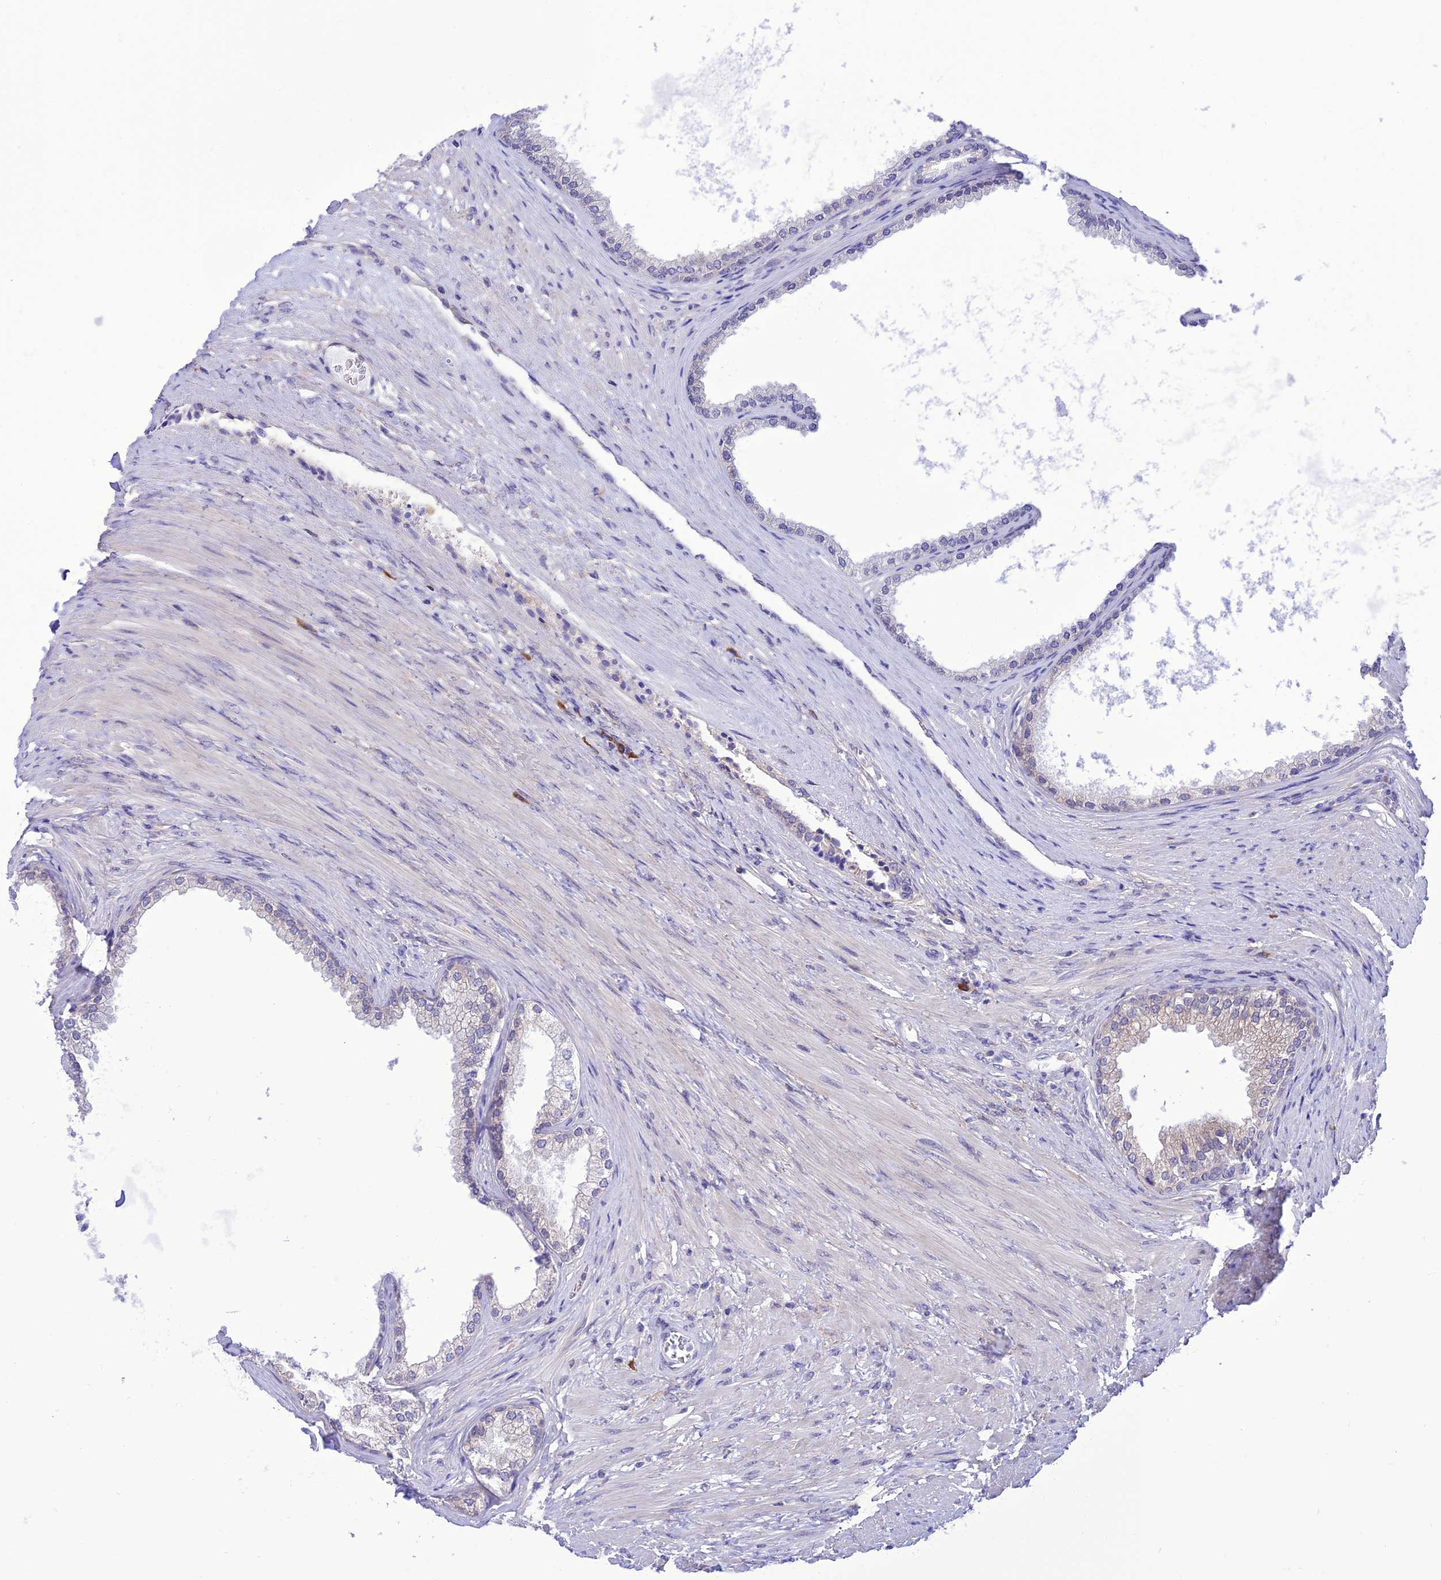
{"staining": {"intensity": "weak", "quantity": "25%-75%", "location": "cytoplasmic/membranous"}, "tissue": "prostate", "cell_type": "Glandular cells", "image_type": "normal", "snomed": [{"axis": "morphology", "description": "Normal tissue, NOS"}, {"axis": "topography", "description": "Prostate"}], "caption": "There is low levels of weak cytoplasmic/membranous staining in glandular cells of unremarkable prostate, as demonstrated by immunohistochemical staining (brown color).", "gene": "RNF126", "patient": {"sex": "male", "age": 76}}